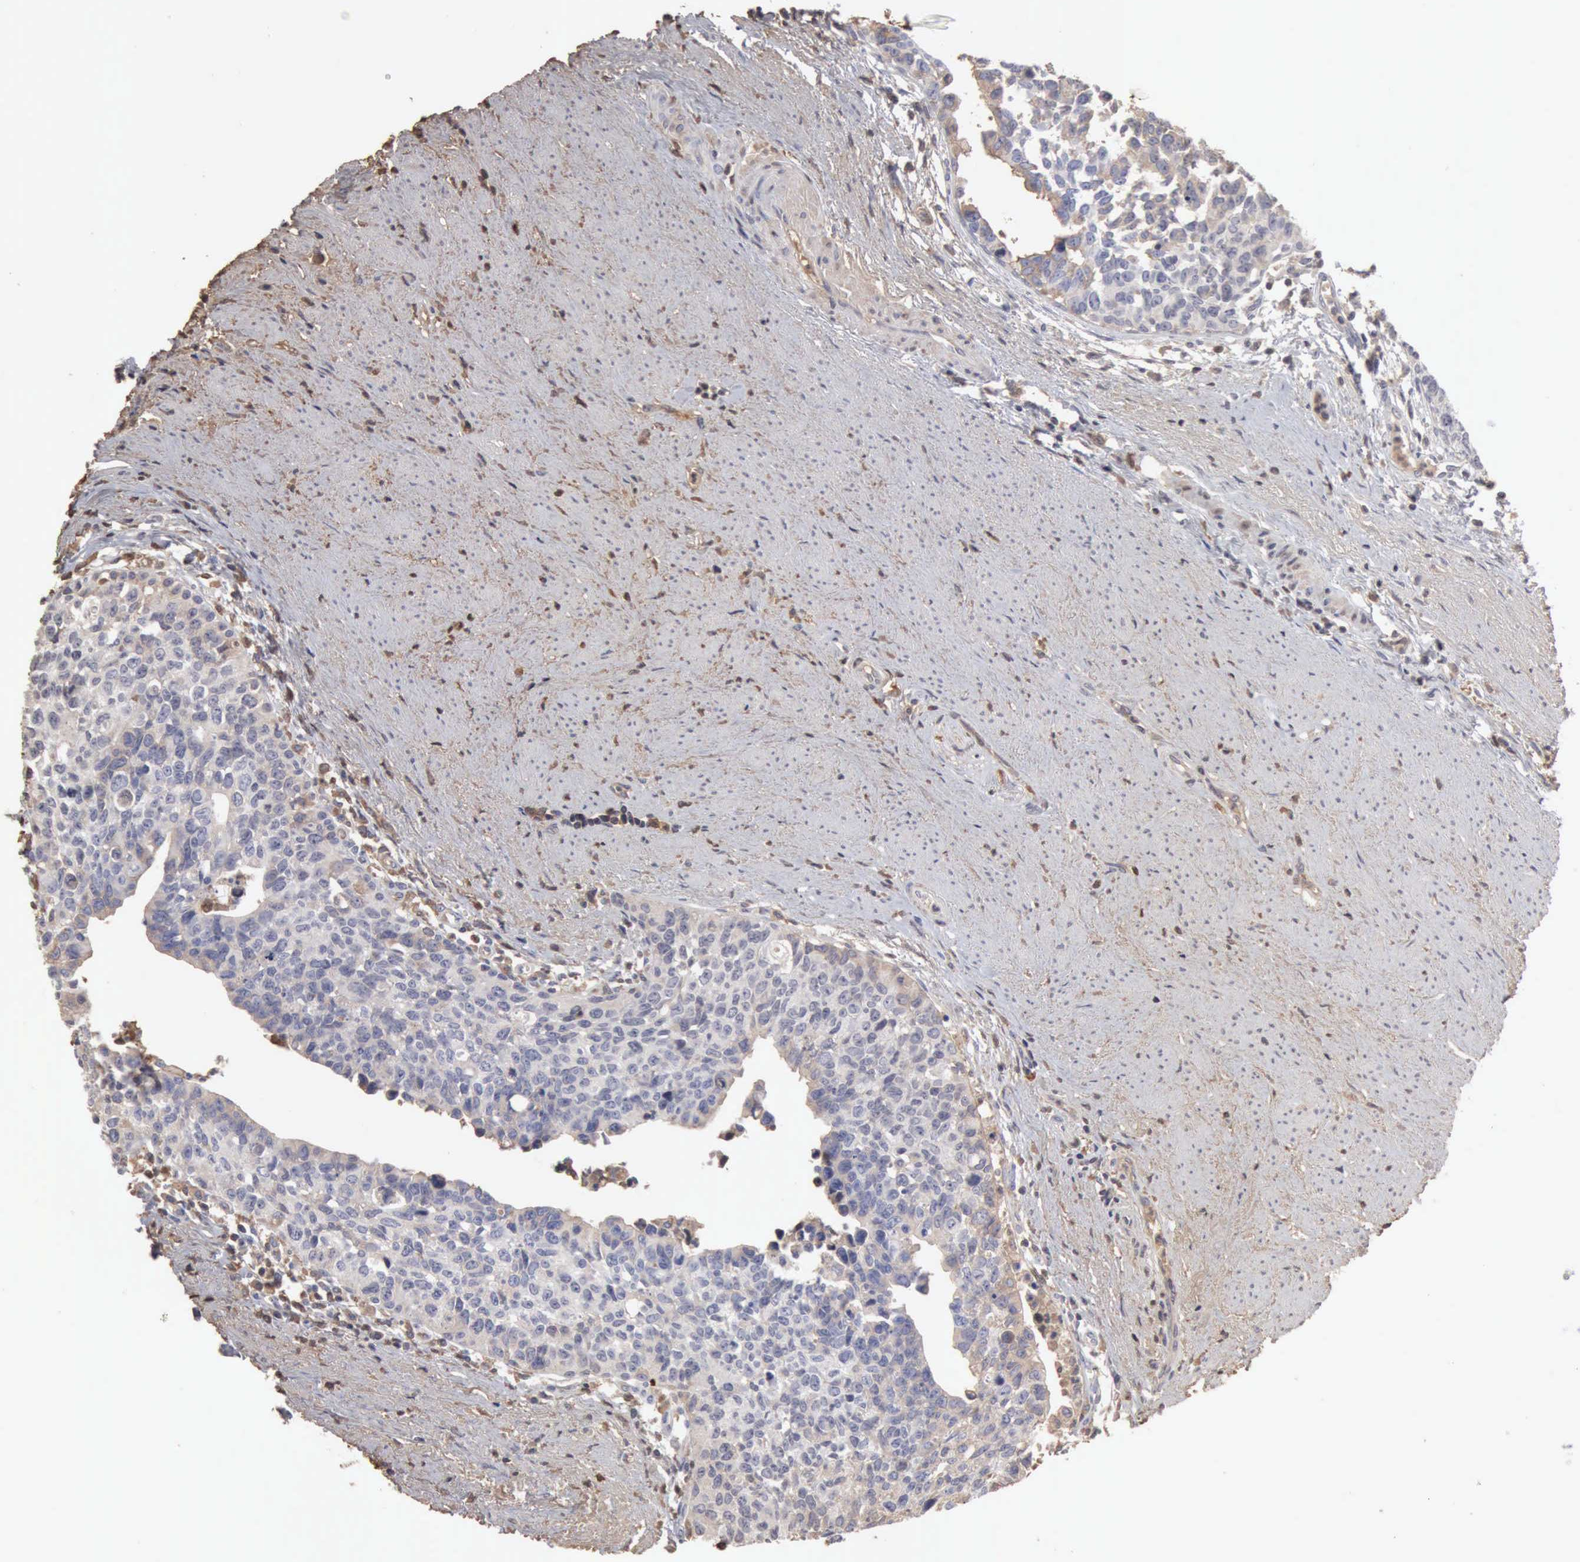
{"staining": {"intensity": "negative", "quantity": "none", "location": "none"}, "tissue": "urothelial cancer", "cell_type": "Tumor cells", "image_type": "cancer", "snomed": [{"axis": "morphology", "description": "Urothelial carcinoma, High grade"}, {"axis": "topography", "description": "Urinary bladder"}], "caption": "A micrograph of human urothelial cancer is negative for staining in tumor cells.", "gene": "SERPINA1", "patient": {"sex": "male", "age": 81}}